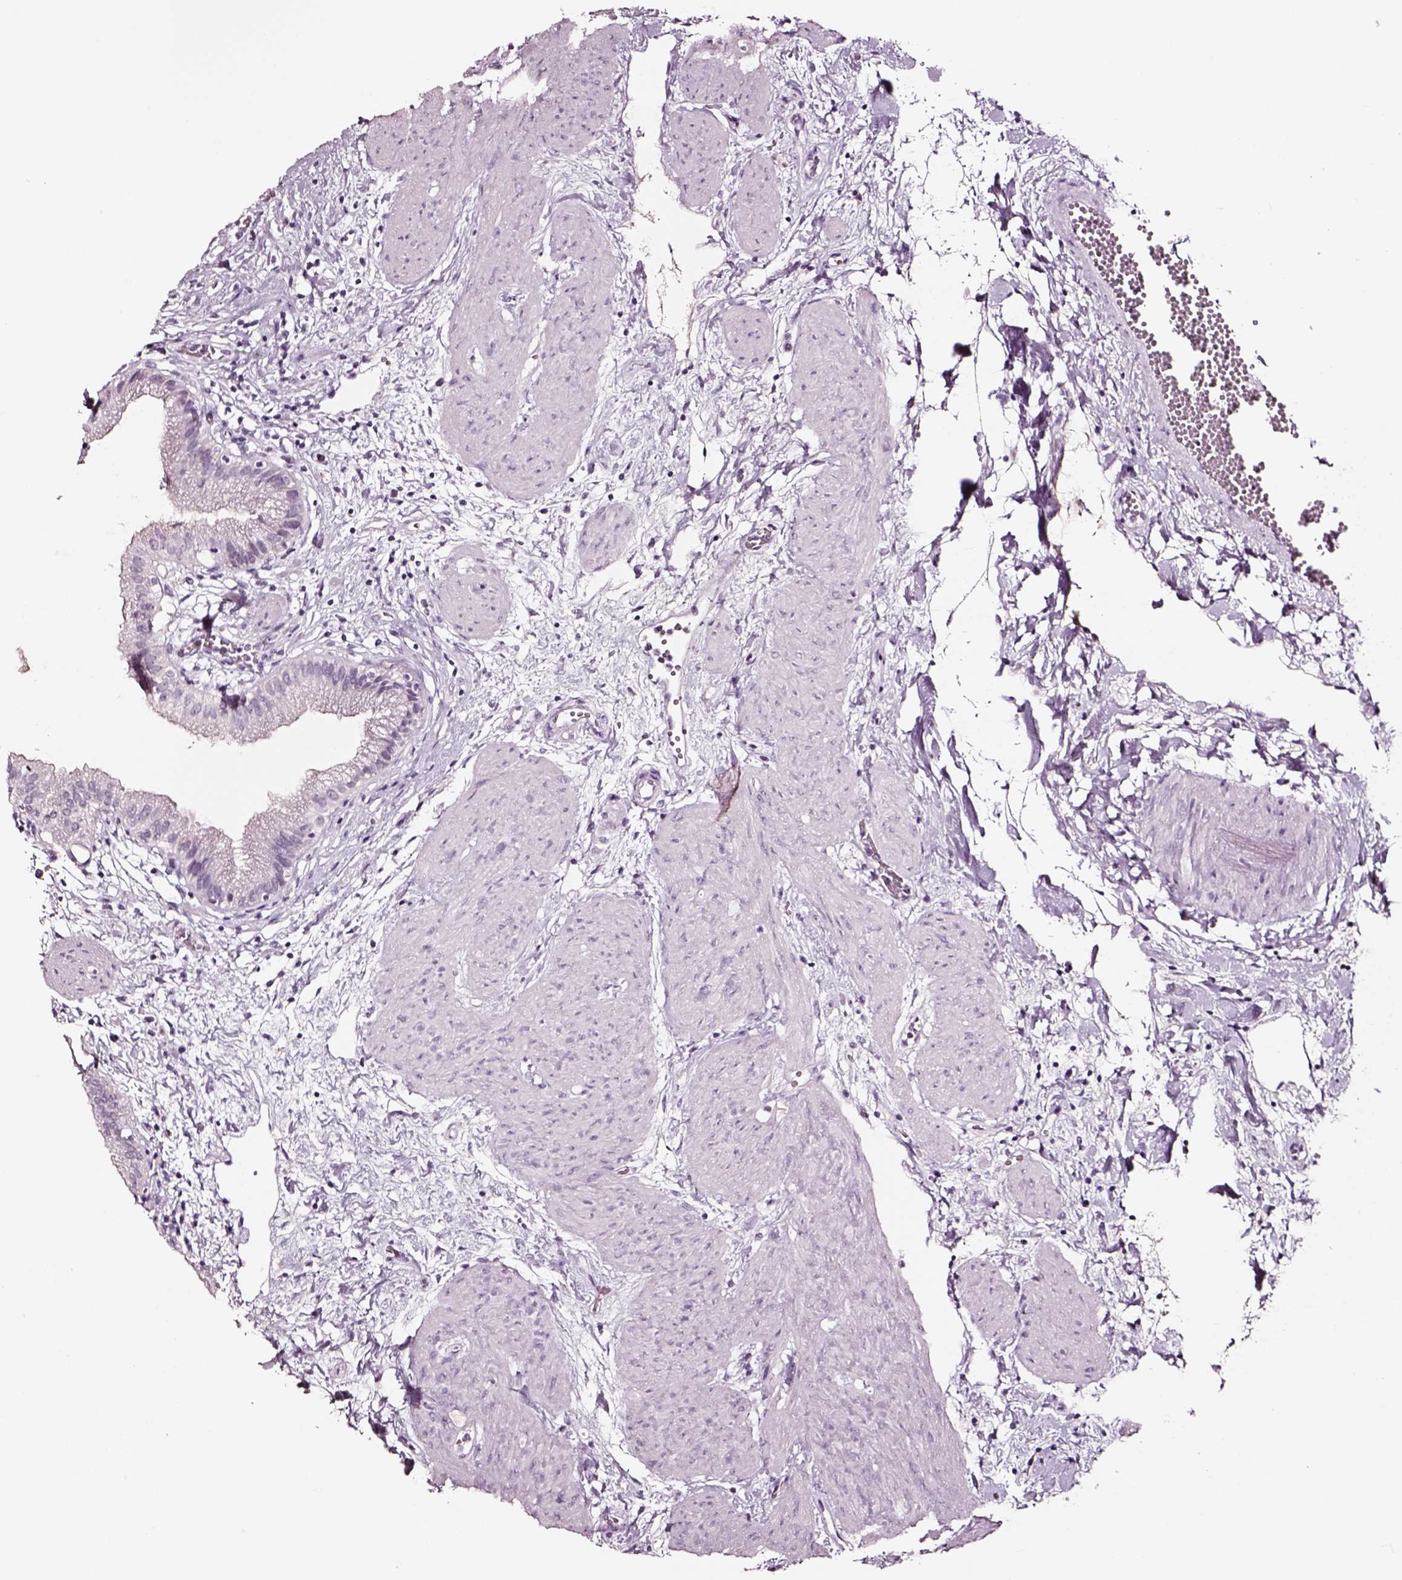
{"staining": {"intensity": "negative", "quantity": "none", "location": "none"}, "tissue": "gallbladder", "cell_type": "Glandular cells", "image_type": "normal", "snomed": [{"axis": "morphology", "description": "Normal tissue, NOS"}, {"axis": "topography", "description": "Gallbladder"}], "caption": "Immunohistochemistry micrograph of normal gallbladder: human gallbladder stained with DAB (3,3'-diaminobenzidine) exhibits no significant protein positivity in glandular cells.", "gene": "SMIM17", "patient": {"sex": "female", "age": 65}}